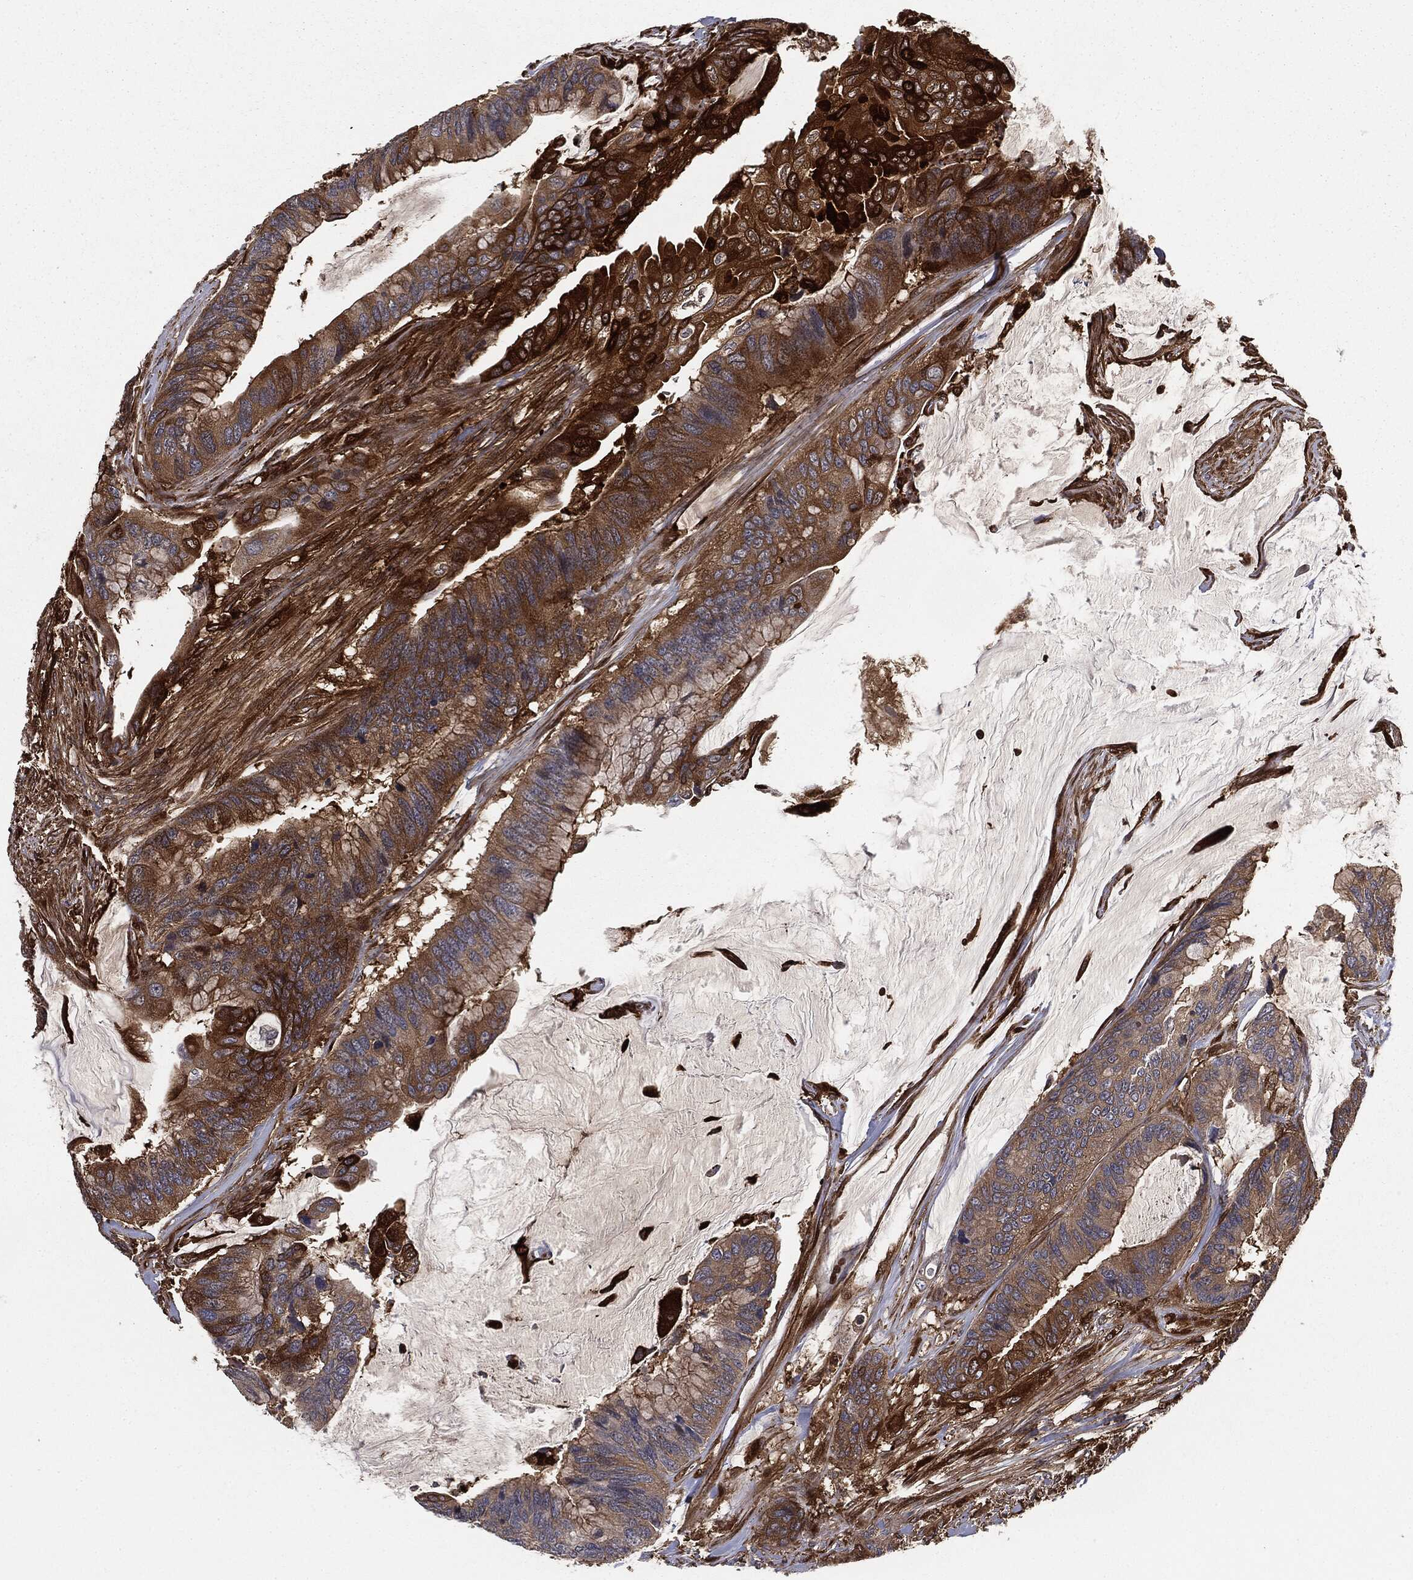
{"staining": {"intensity": "strong", "quantity": "<25%", "location": "cytoplasmic/membranous"}, "tissue": "colorectal cancer", "cell_type": "Tumor cells", "image_type": "cancer", "snomed": [{"axis": "morphology", "description": "Adenocarcinoma, NOS"}, {"axis": "topography", "description": "Rectum"}], "caption": "Immunohistochemistry (IHC) (DAB) staining of human colorectal cancer exhibits strong cytoplasmic/membranous protein staining in about <25% of tumor cells.", "gene": "GNB5", "patient": {"sex": "female", "age": 59}}